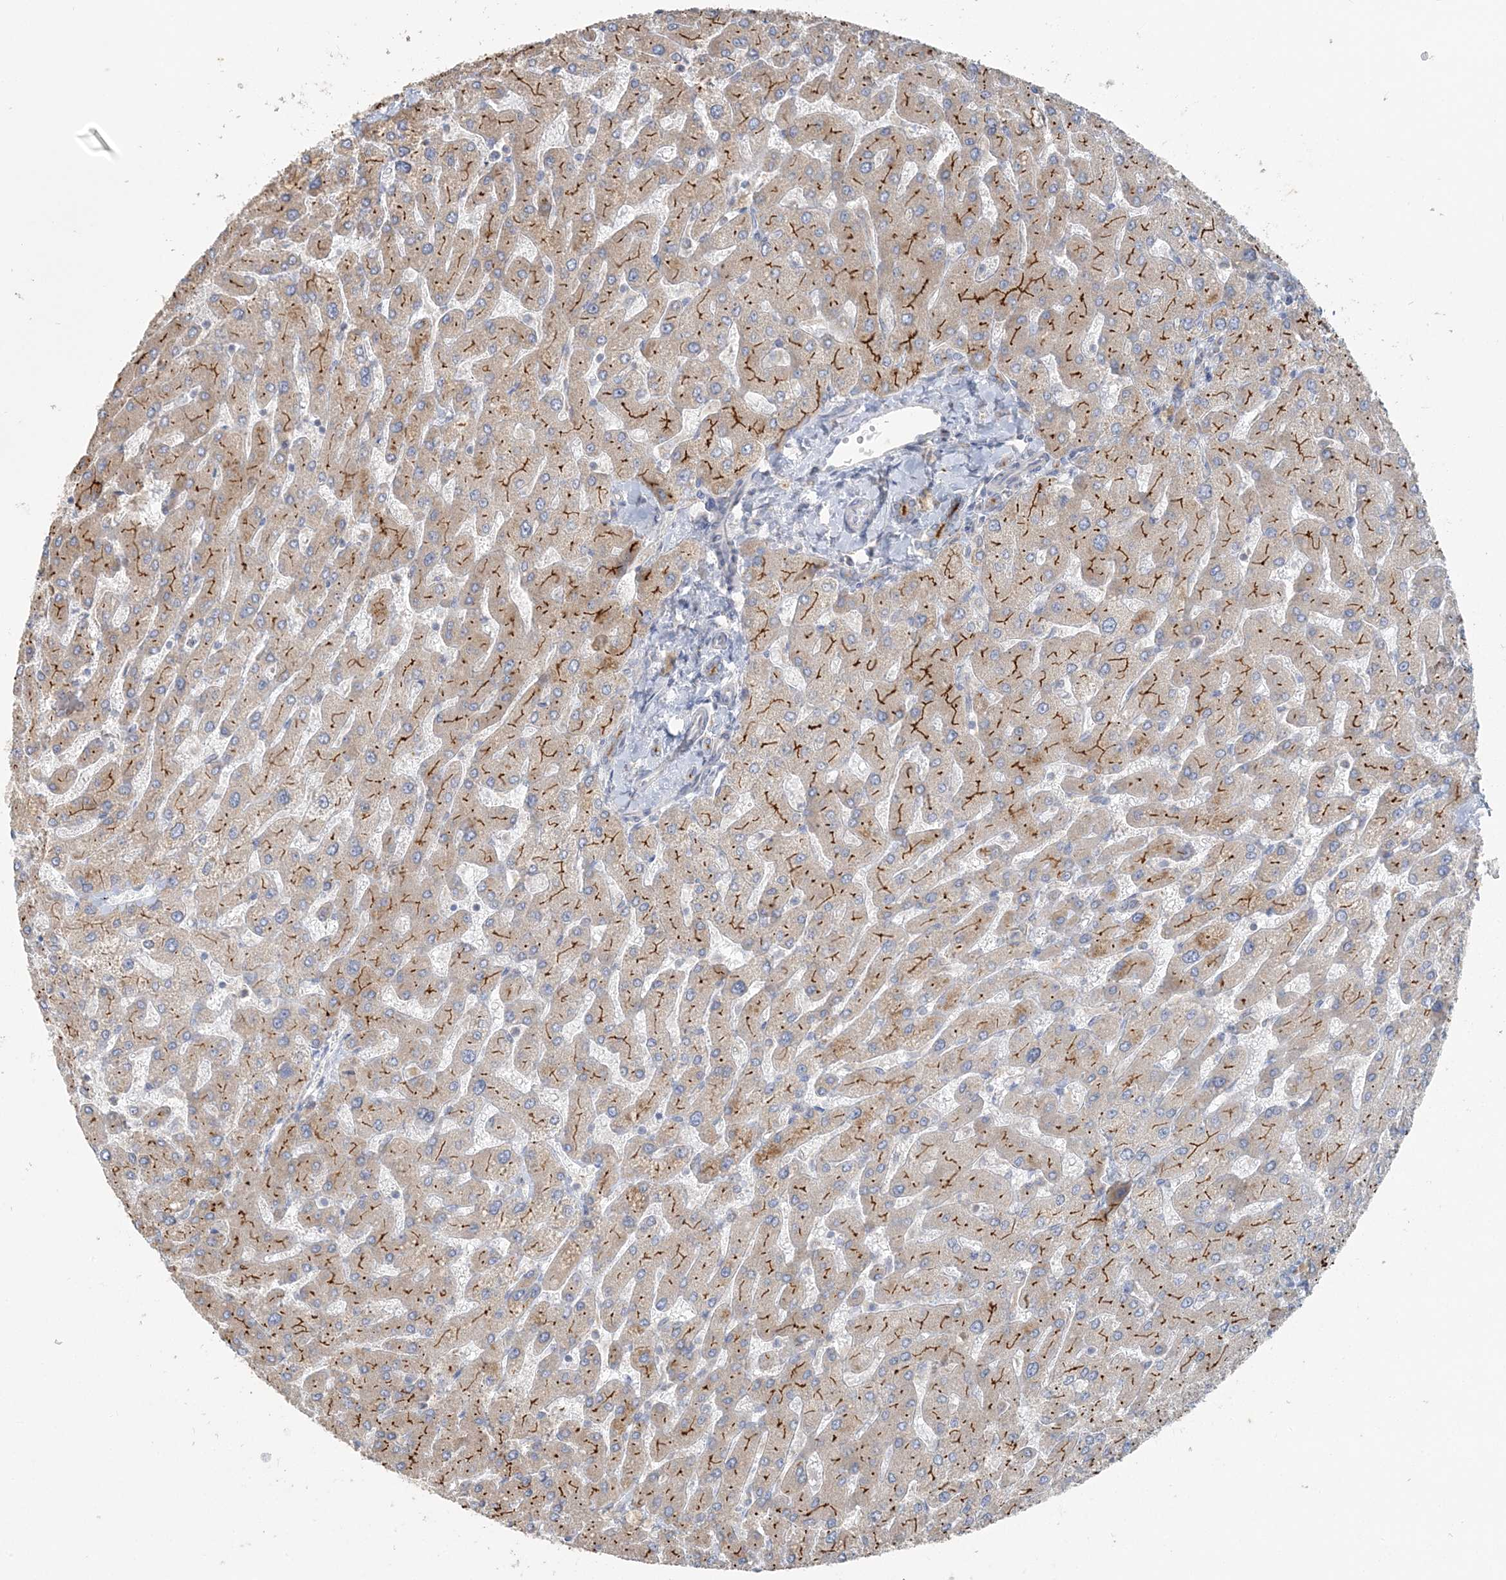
{"staining": {"intensity": "moderate", "quantity": "<25%", "location": "cytoplasmic/membranous"}, "tissue": "liver", "cell_type": "Cholangiocytes", "image_type": "normal", "snomed": [{"axis": "morphology", "description": "Normal tissue, NOS"}, {"axis": "topography", "description": "Liver"}], "caption": "Immunohistochemical staining of benign liver shows moderate cytoplasmic/membranous protein expression in approximately <25% of cholangiocytes. Immunohistochemistry (ihc) stains the protein in brown and the nuclei are stained blue.", "gene": "TBC1D5", "patient": {"sex": "male", "age": 55}}